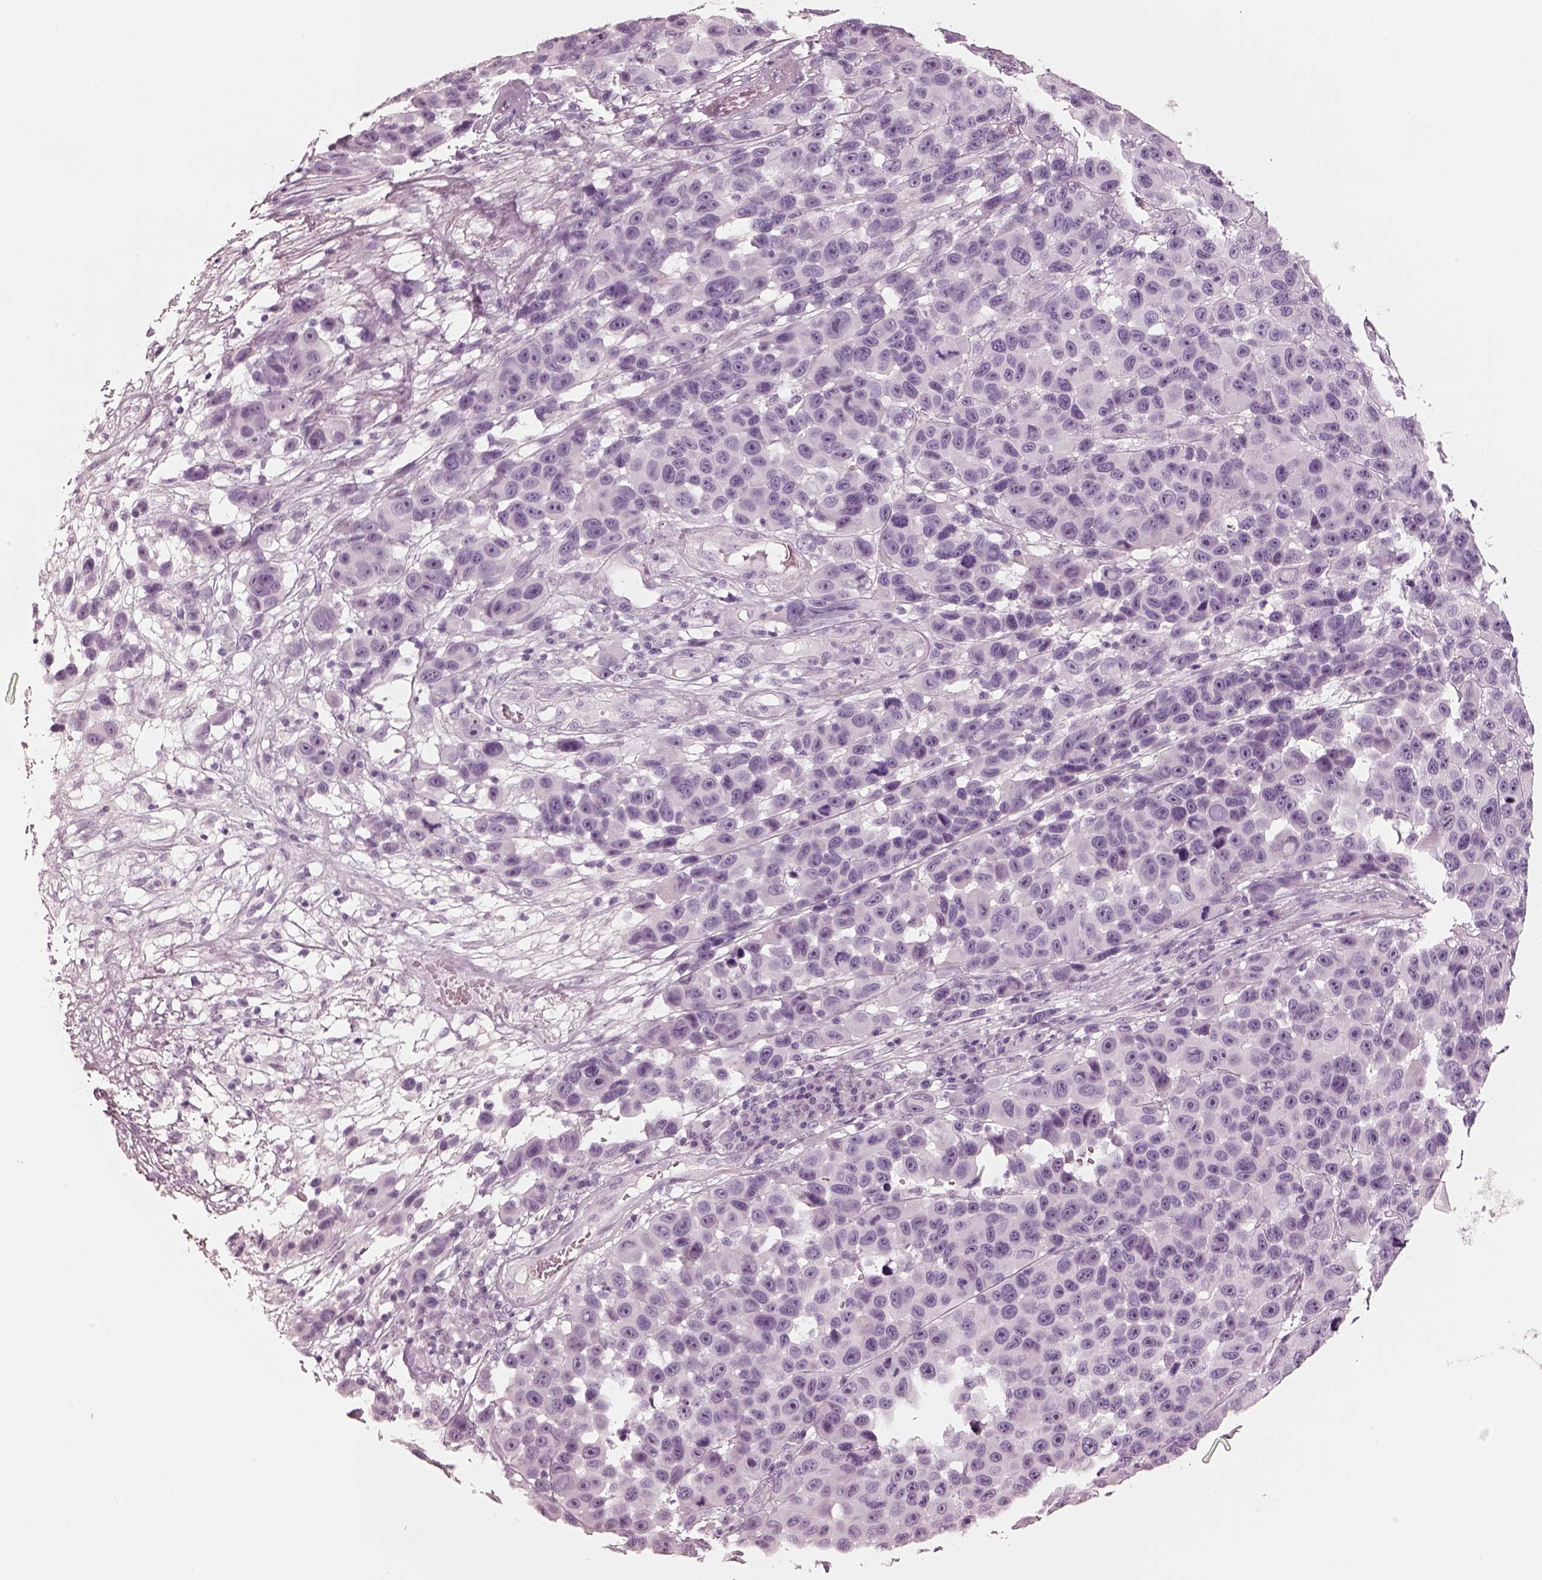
{"staining": {"intensity": "negative", "quantity": "none", "location": "none"}, "tissue": "melanoma", "cell_type": "Tumor cells", "image_type": "cancer", "snomed": [{"axis": "morphology", "description": "Malignant melanoma, NOS"}, {"axis": "topography", "description": "Skin"}], "caption": "DAB (3,3'-diaminobenzidine) immunohistochemical staining of human malignant melanoma displays no significant positivity in tumor cells.", "gene": "PON3", "patient": {"sex": "male", "age": 53}}